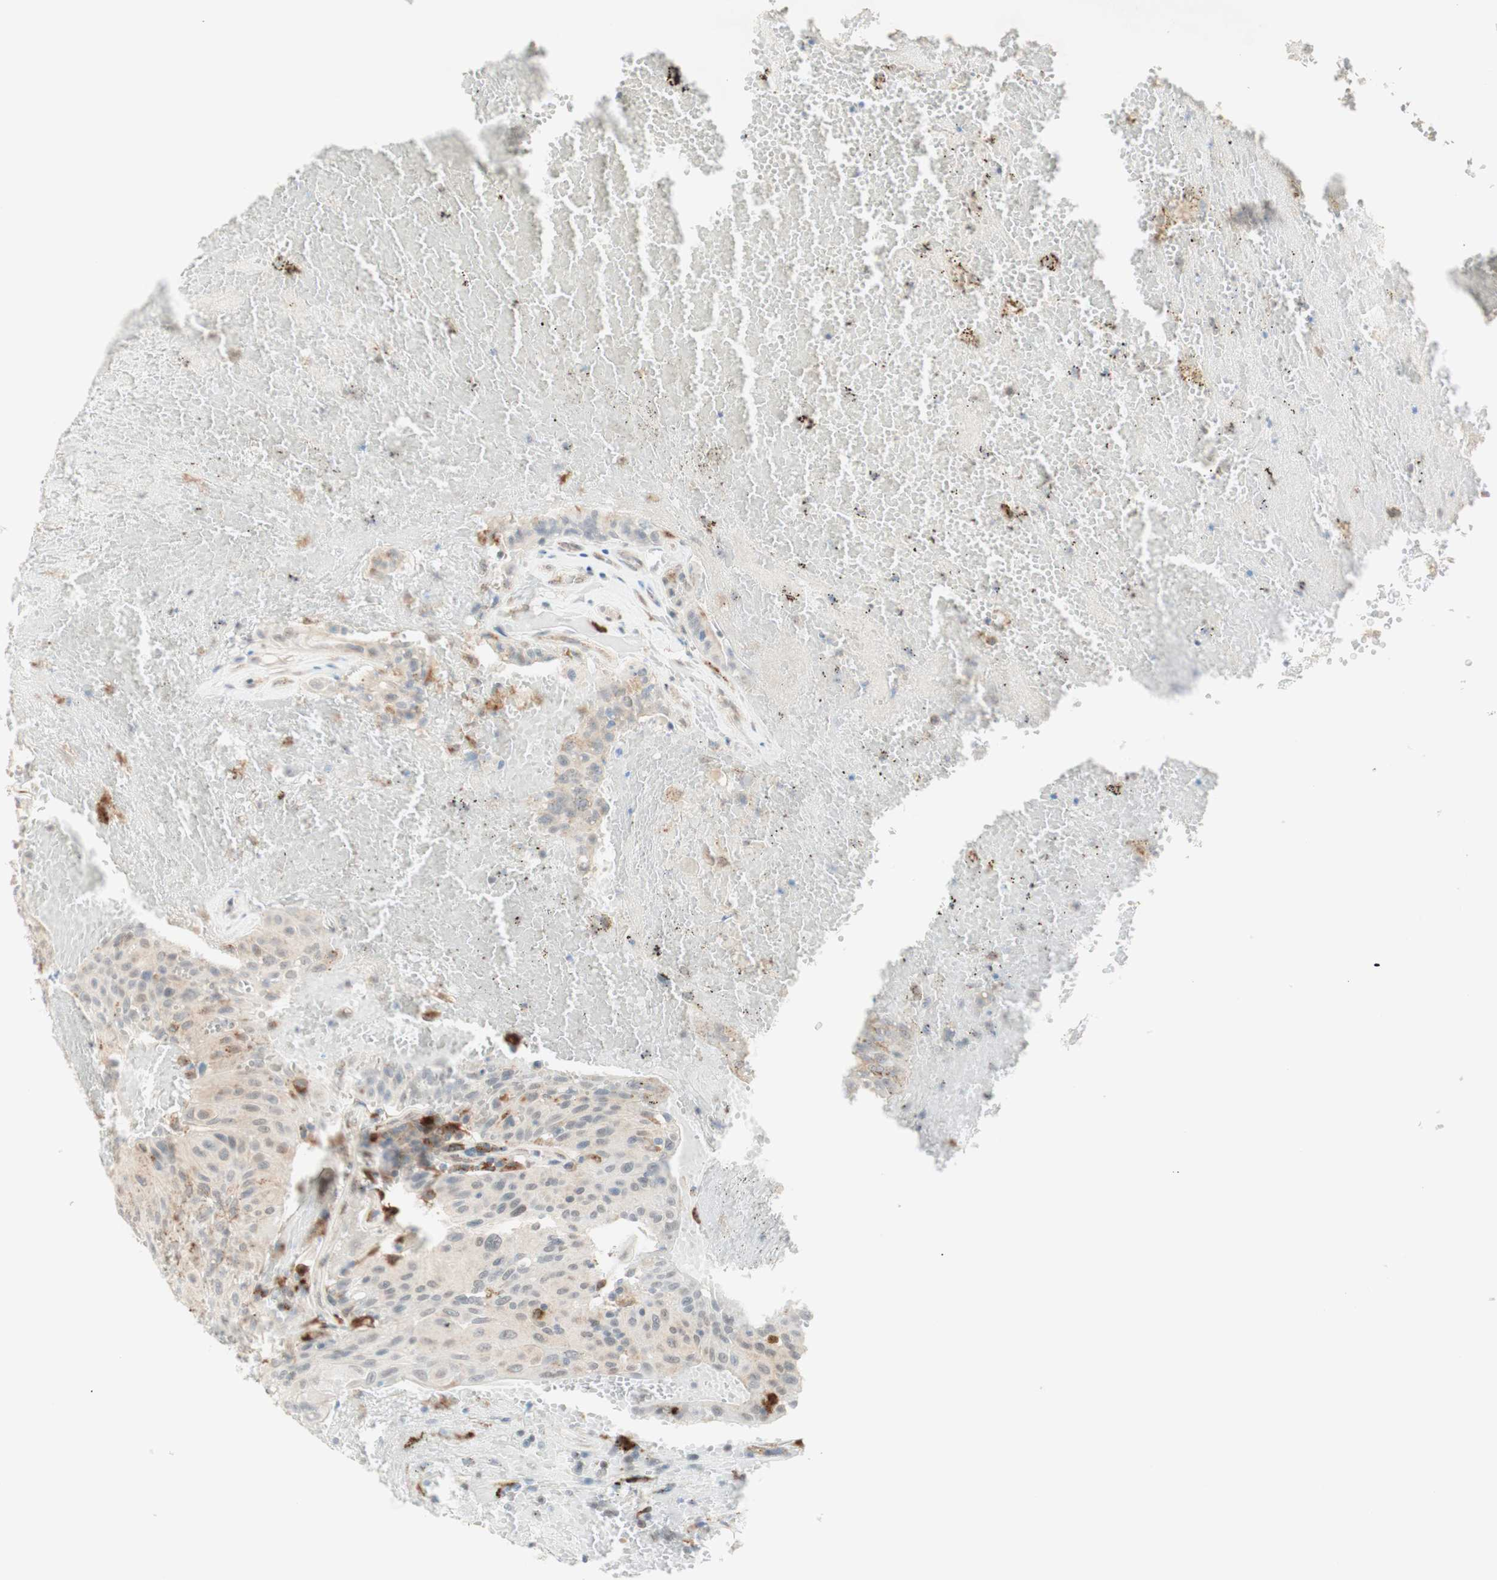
{"staining": {"intensity": "weak", "quantity": ">75%", "location": "cytoplasmic/membranous"}, "tissue": "urothelial cancer", "cell_type": "Tumor cells", "image_type": "cancer", "snomed": [{"axis": "morphology", "description": "Urothelial carcinoma, High grade"}, {"axis": "topography", "description": "Urinary bladder"}], "caption": "Weak cytoplasmic/membranous expression for a protein is present in about >75% of tumor cells of urothelial carcinoma (high-grade) using IHC.", "gene": "GAPT", "patient": {"sex": "male", "age": 66}}